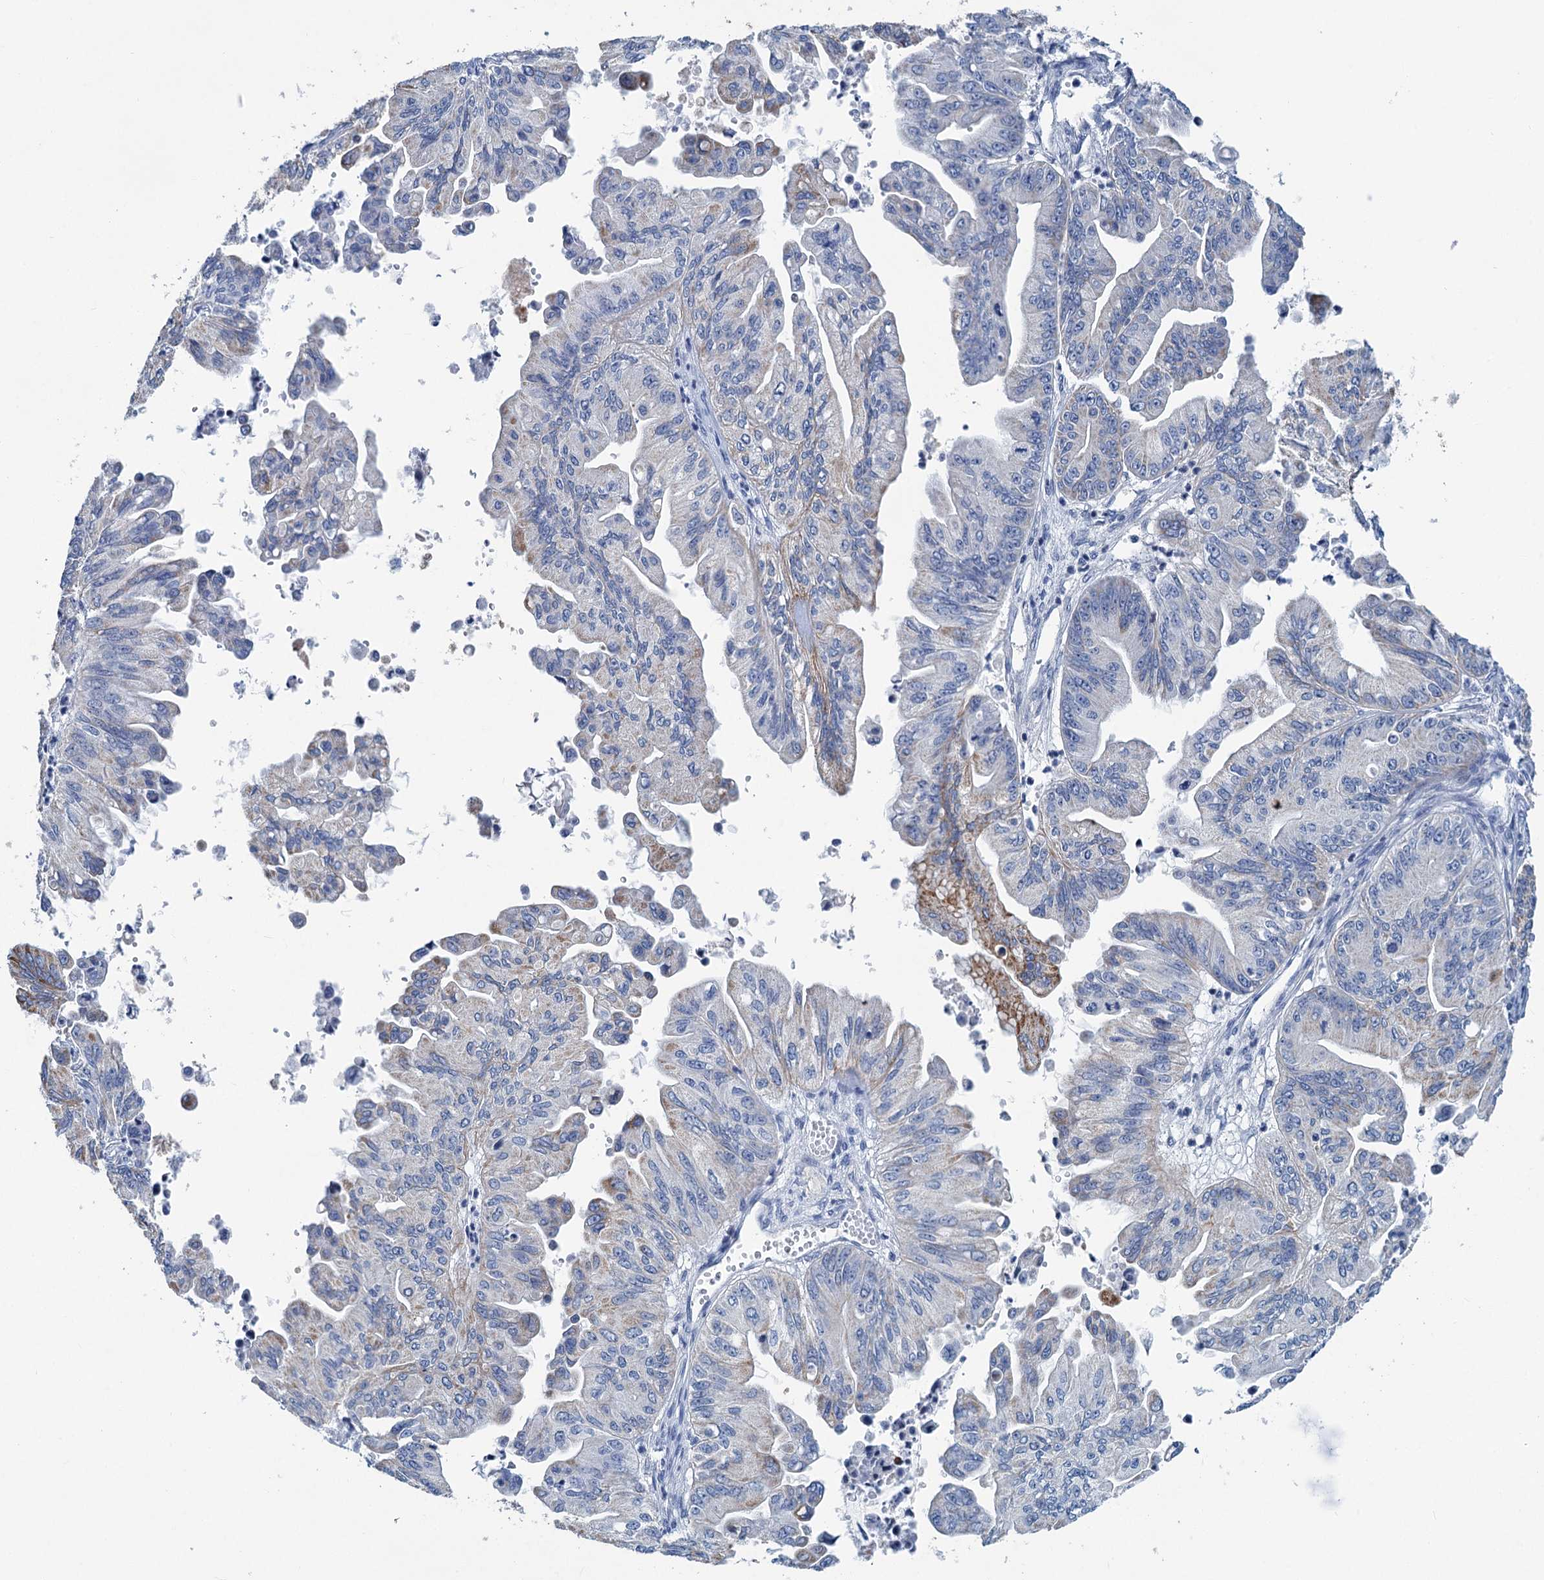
{"staining": {"intensity": "moderate", "quantity": "<25%", "location": "cytoplasmic/membranous"}, "tissue": "ovarian cancer", "cell_type": "Tumor cells", "image_type": "cancer", "snomed": [{"axis": "morphology", "description": "Cystadenocarcinoma, mucinous, NOS"}, {"axis": "topography", "description": "Ovary"}], "caption": "Human mucinous cystadenocarcinoma (ovarian) stained with a brown dye shows moderate cytoplasmic/membranous positive positivity in about <25% of tumor cells.", "gene": "CHDH", "patient": {"sex": "female", "age": 71}}